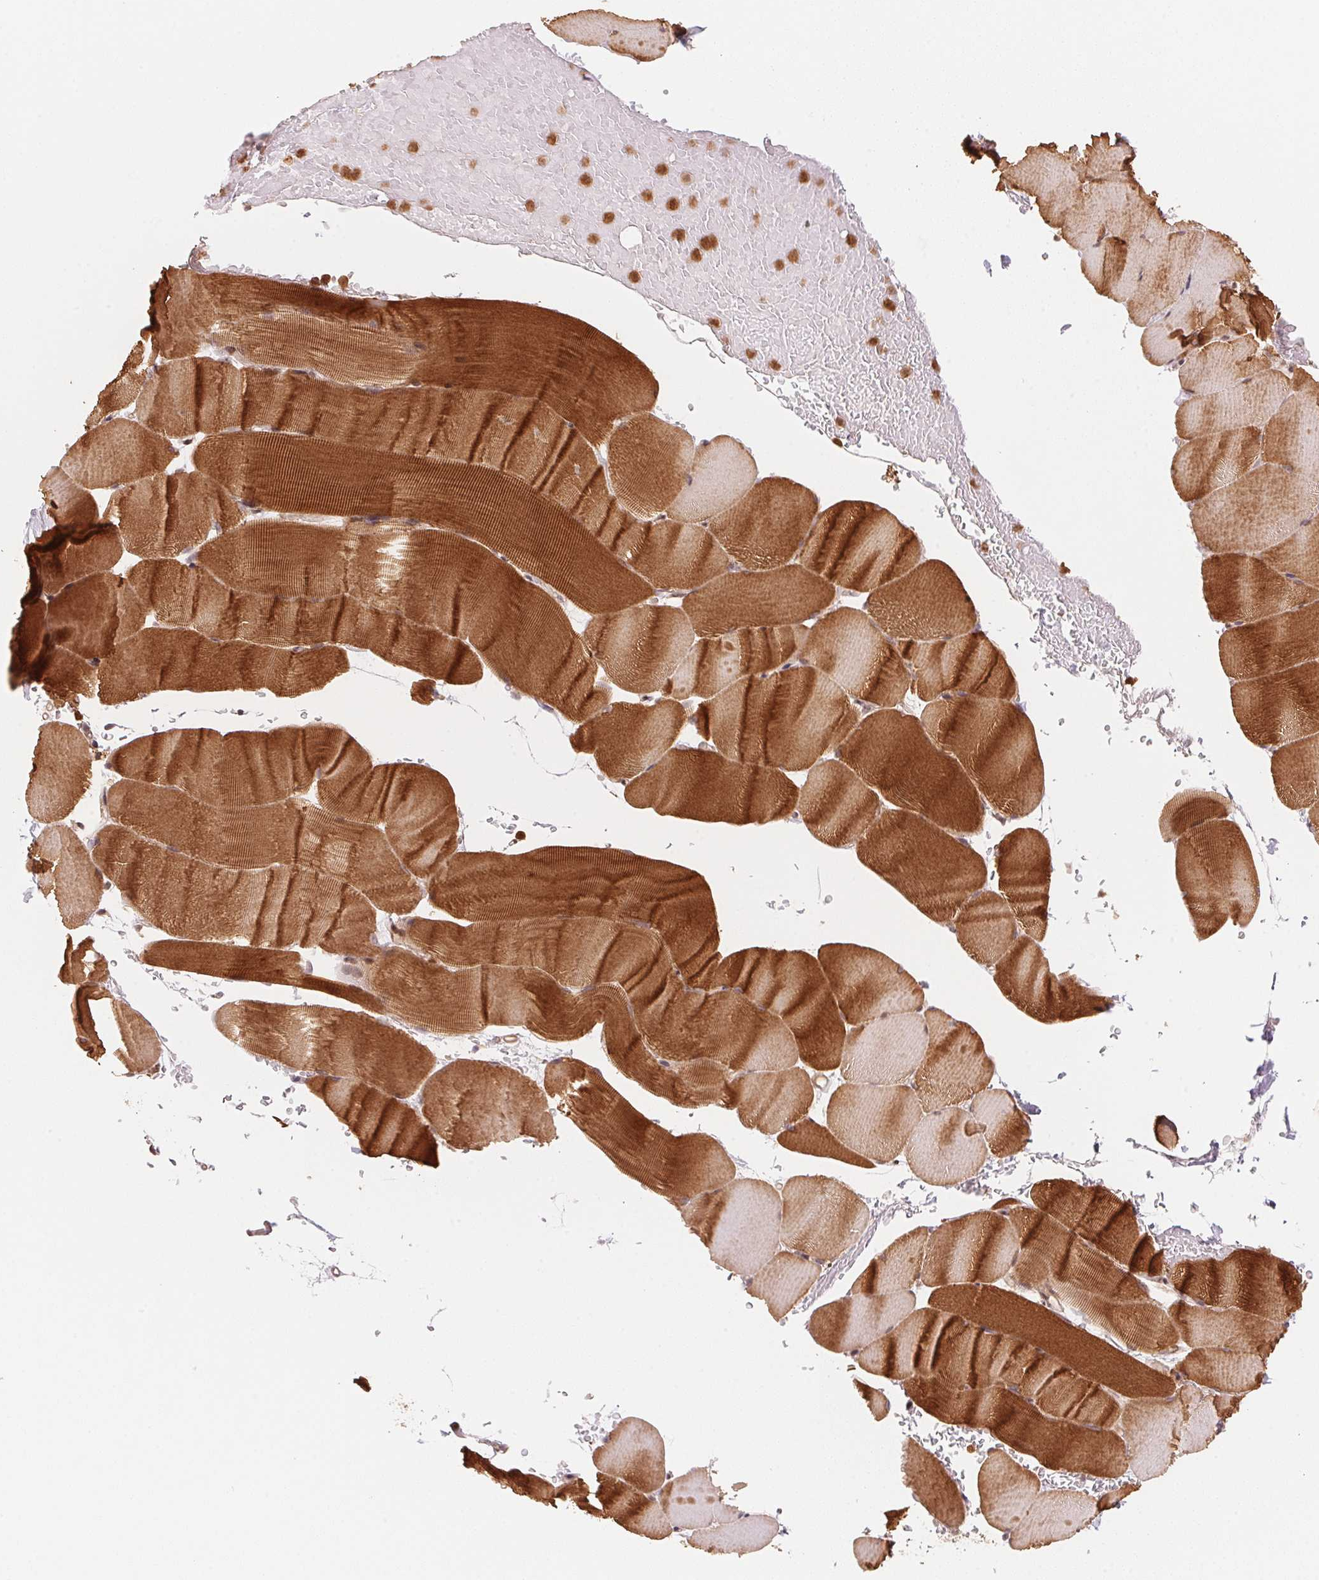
{"staining": {"intensity": "strong", "quantity": "25%-75%", "location": "cytoplasmic/membranous"}, "tissue": "skeletal muscle", "cell_type": "Myocytes", "image_type": "normal", "snomed": [{"axis": "morphology", "description": "Normal tissue, NOS"}, {"axis": "topography", "description": "Skeletal muscle"}], "caption": "Human skeletal muscle stained with a brown dye shows strong cytoplasmic/membranous positive positivity in approximately 25%-75% of myocytes.", "gene": "CCDC102B", "patient": {"sex": "female", "age": 37}}